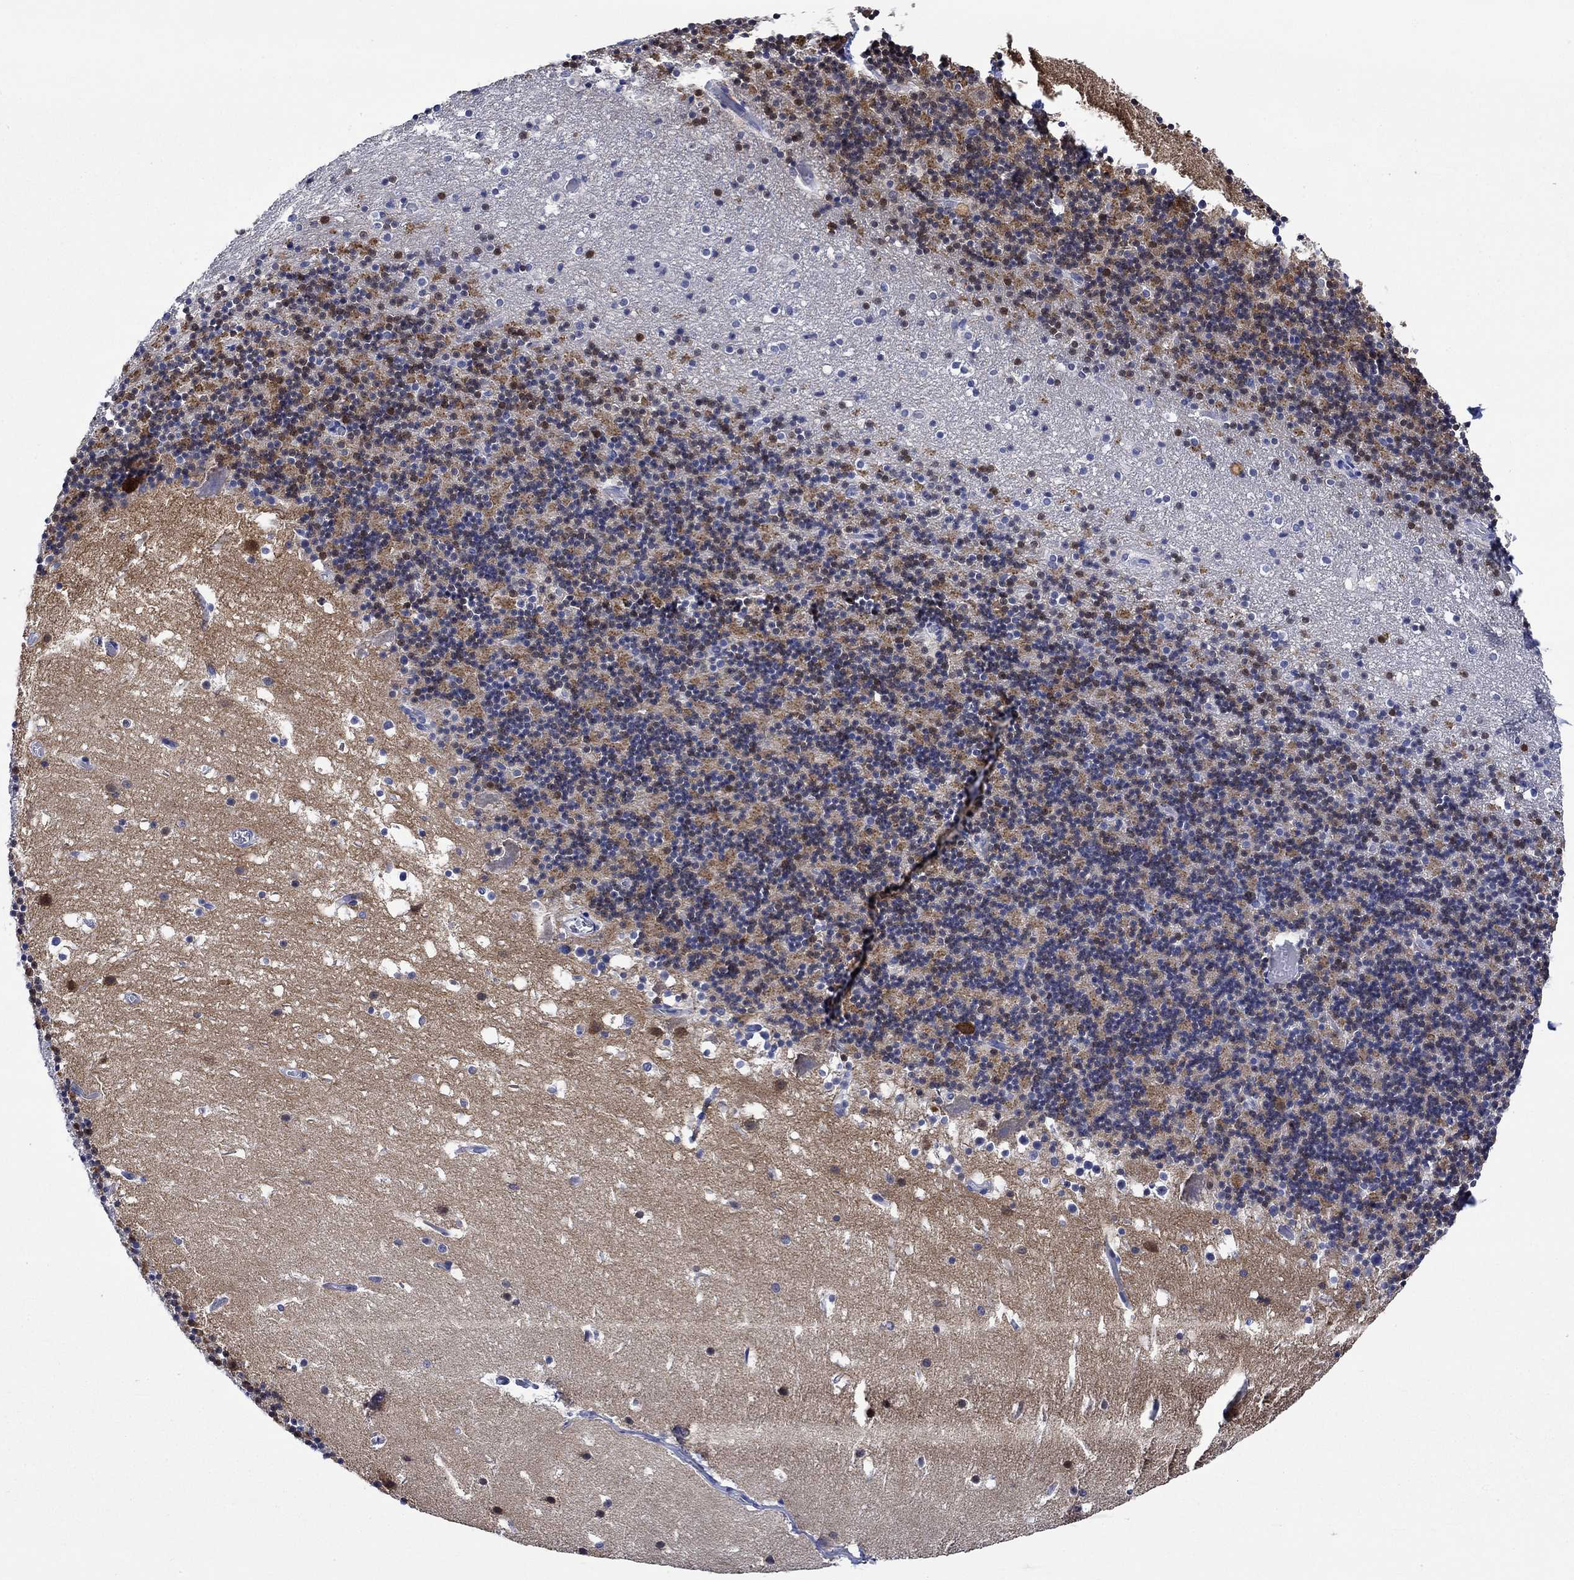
{"staining": {"intensity": "moderate", "quantity": "25%-75%", "location": "cytoplasmic/membranous"}, "tissue": "cerebellum", "cell_type": "Cells in granular layer", "image_type": "normal", "snomed": [{"axis": "morphology", "description": "Normal tissue, NOS"}, {"axis": "topography", "description": "Cerebellum"}], "caption": "A medium amount of moderate cytoplasmic/membranous positivity is present in approximately 25%-75% of cells in granular layer in normal cerebellum.", "gene": "CPLX1", "patient": {"sex": "male", "age": 37}}